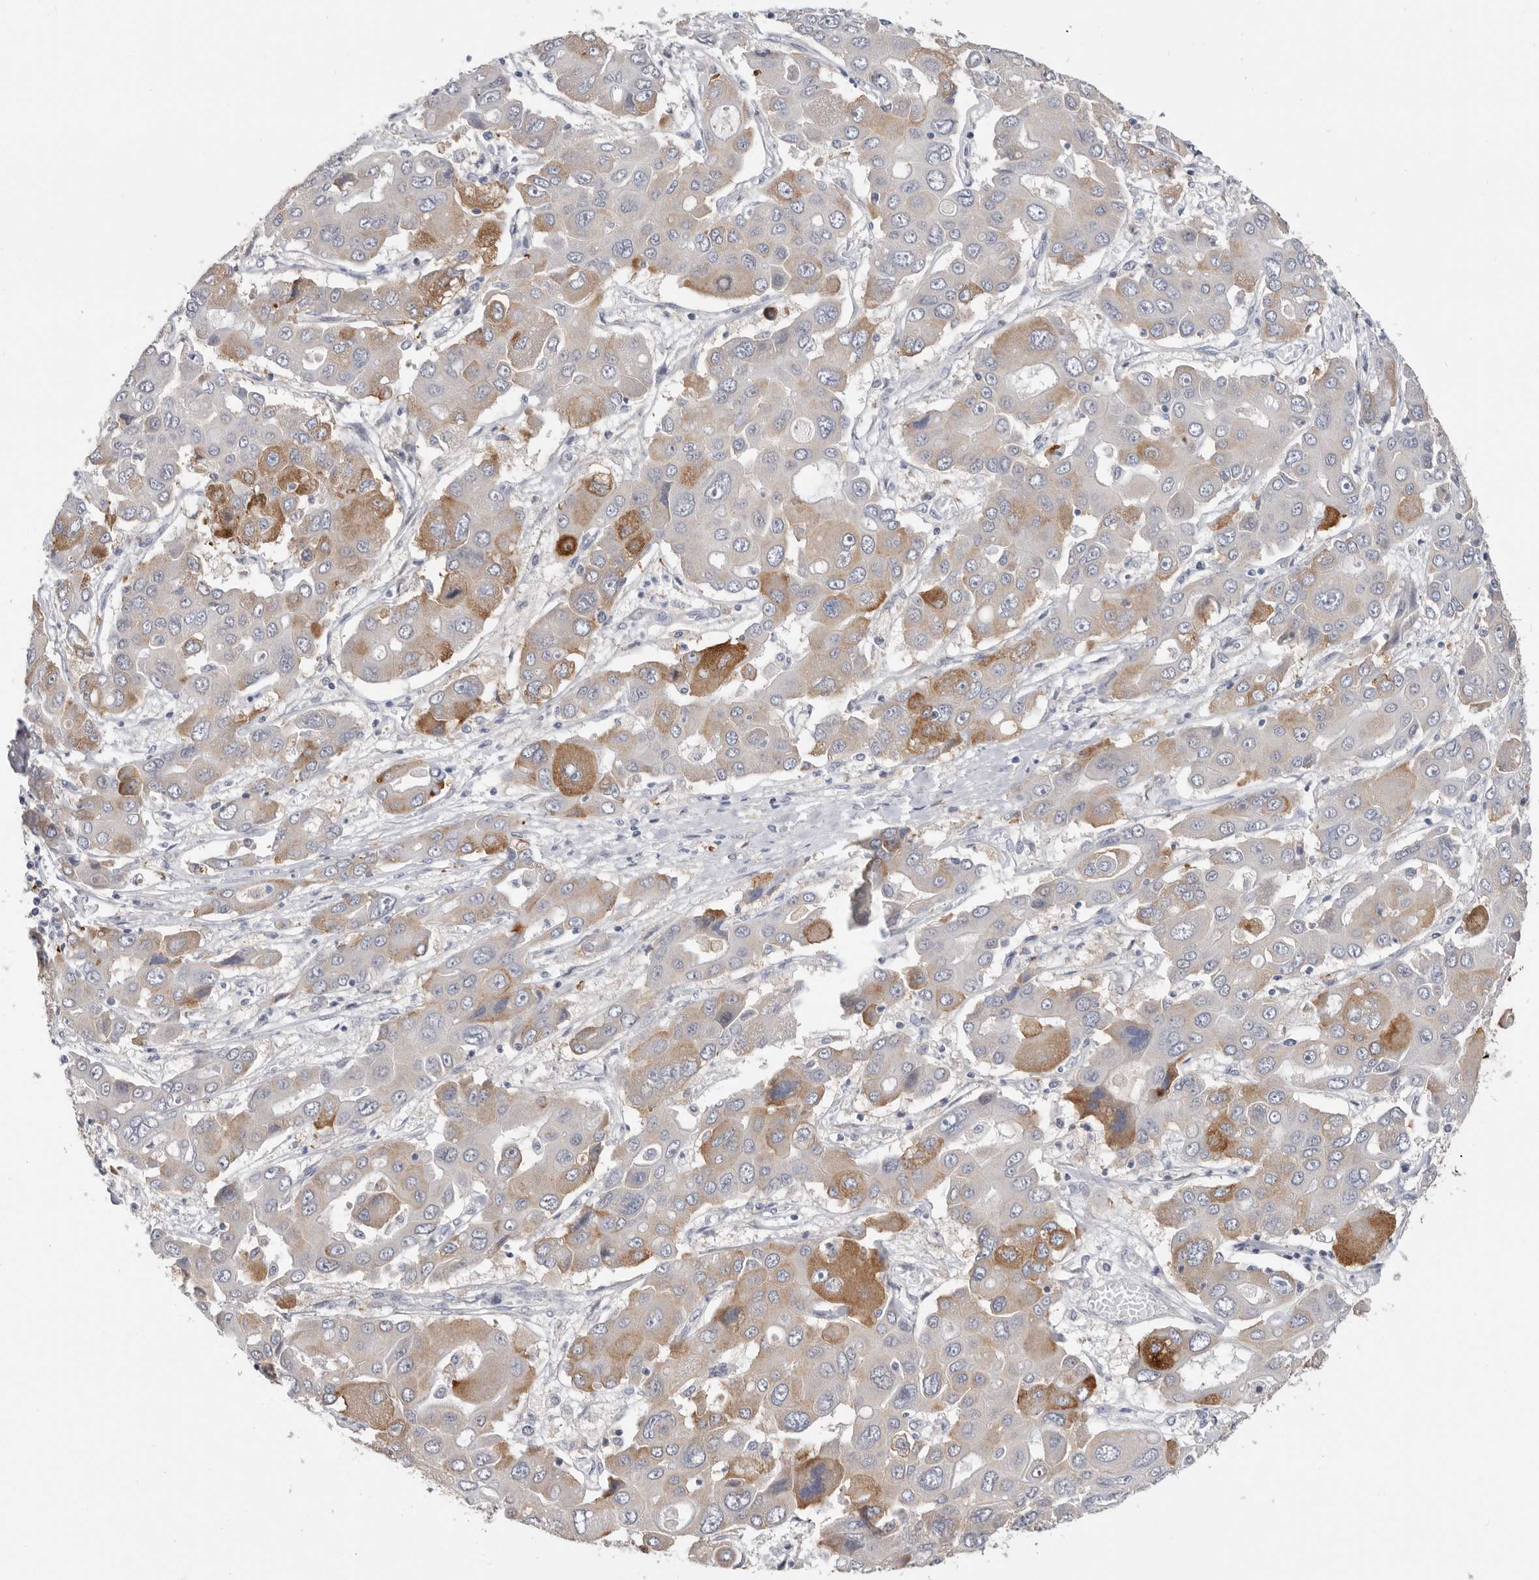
{"staining": {"intensity": "moderate", "quantity": "25%-75%", "location": "cytoplasmic/membranous"}, "tissue": "liver cancer", "cell_type": "Tumor cells", "image_type": "cancer", "snomed": [{"axis": "morphology", "description": "Cholangiocarcinoma"}, {"axis": "topography", "description": "Liver"}], "caption": "The image reveals staining of liver cholangiocarcinoma, revealing moderate cytoplasmic/membranous protein staining (brown color) within tumor cells.", "gene": "TFRC", "patient": {"sex": "male", "age": 67}}